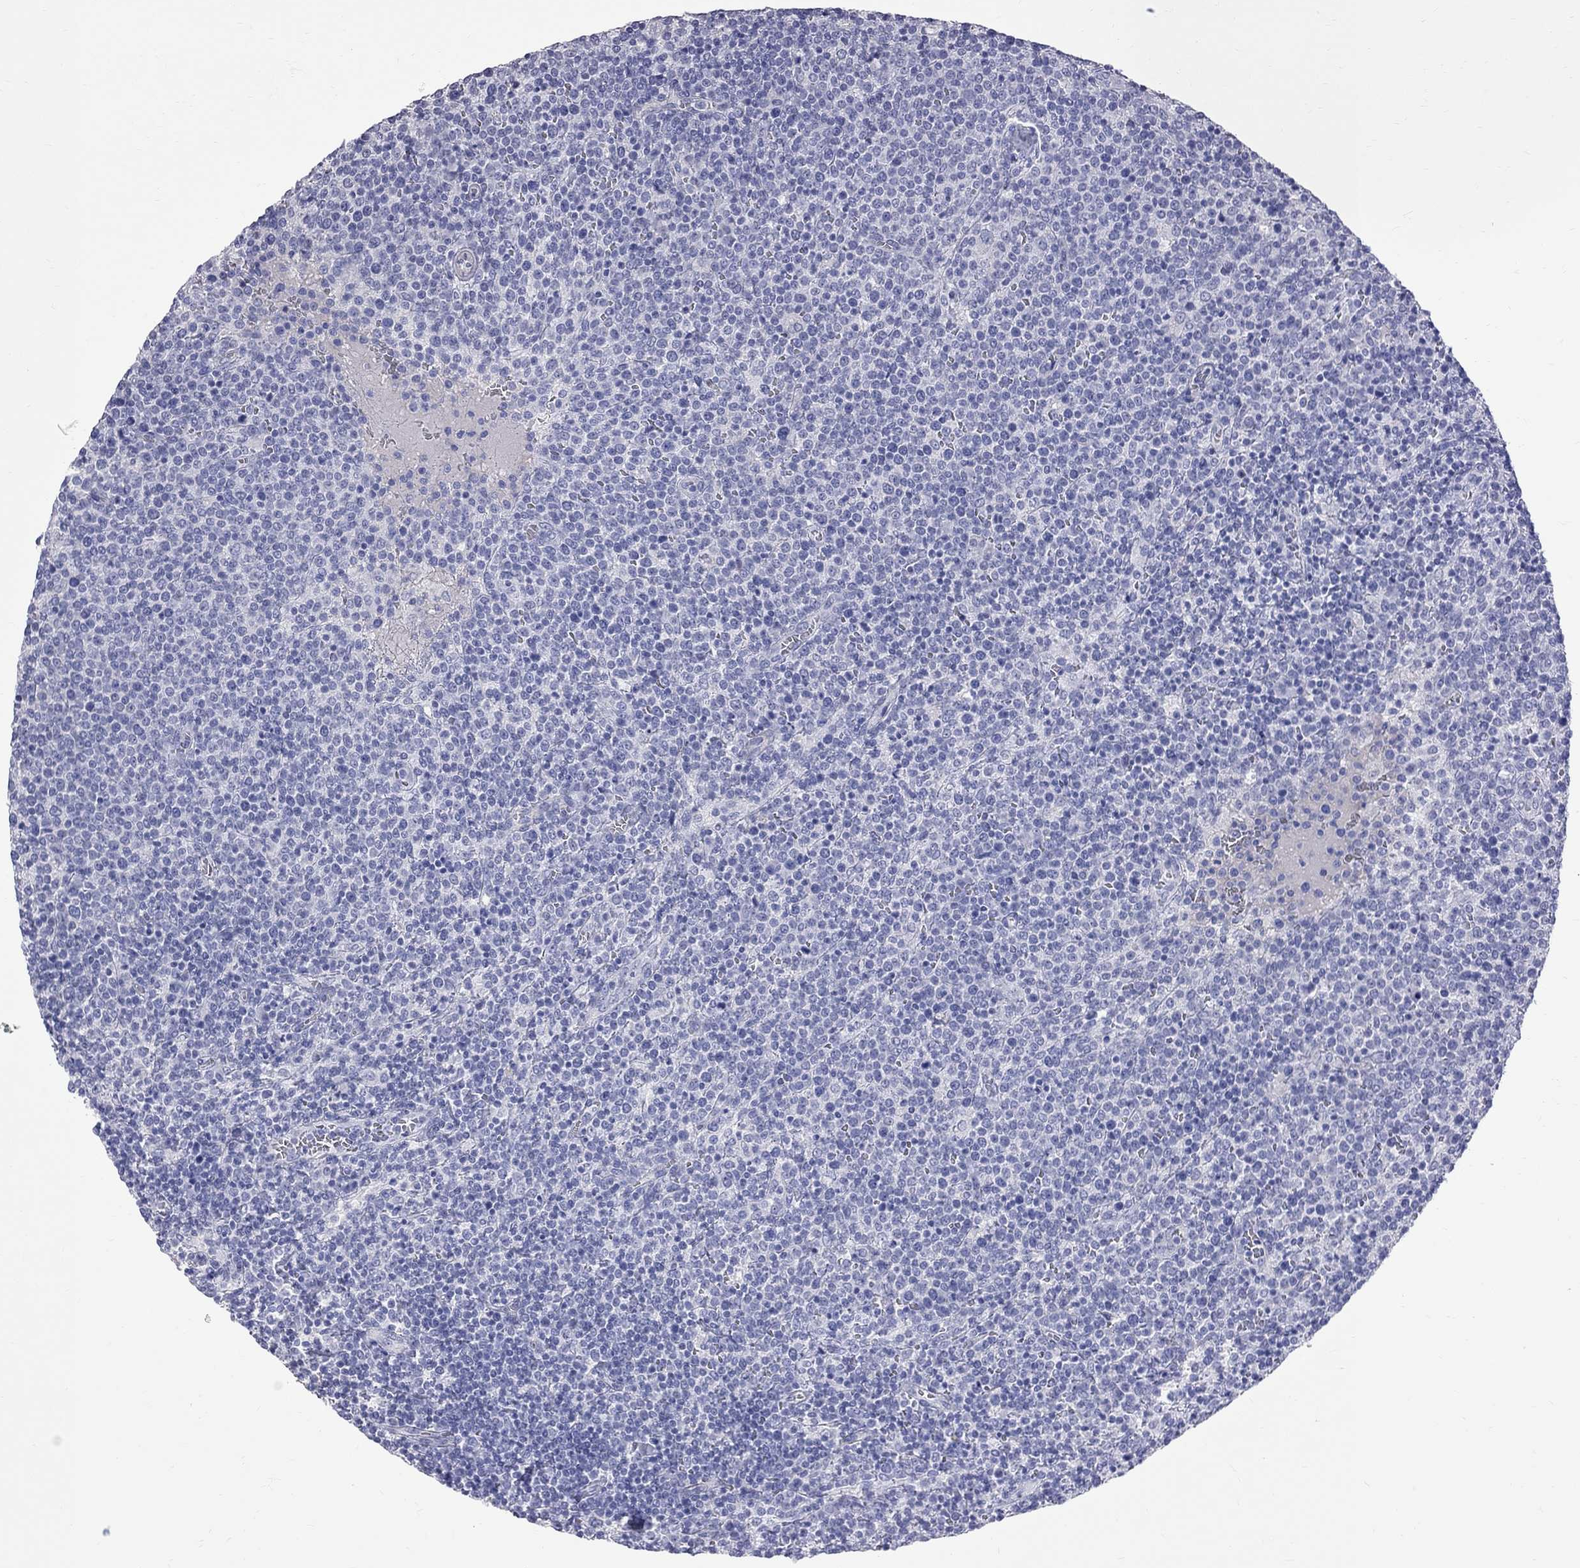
{"staining": {"intensity": "negative", "quantity": "none", "location": "none"}, "tissue": "lymphoma", "cell_type": "Tumor cells", "image_type": "cancer", "snomed": [{"axis": "morphology", "description": "Malignant lymphoma, non-Hodgkin's type, High grade"}, {"axis": "topography", "description": "Lymph node"}], "caption": "Immunohistochemical staining of human malignant lymphoma, non-Hodgkin's type (high-grade) shows no significant staining in tumor cells.", "gene": "KCND2", "patient": {"sex": "male", "age": 61}}